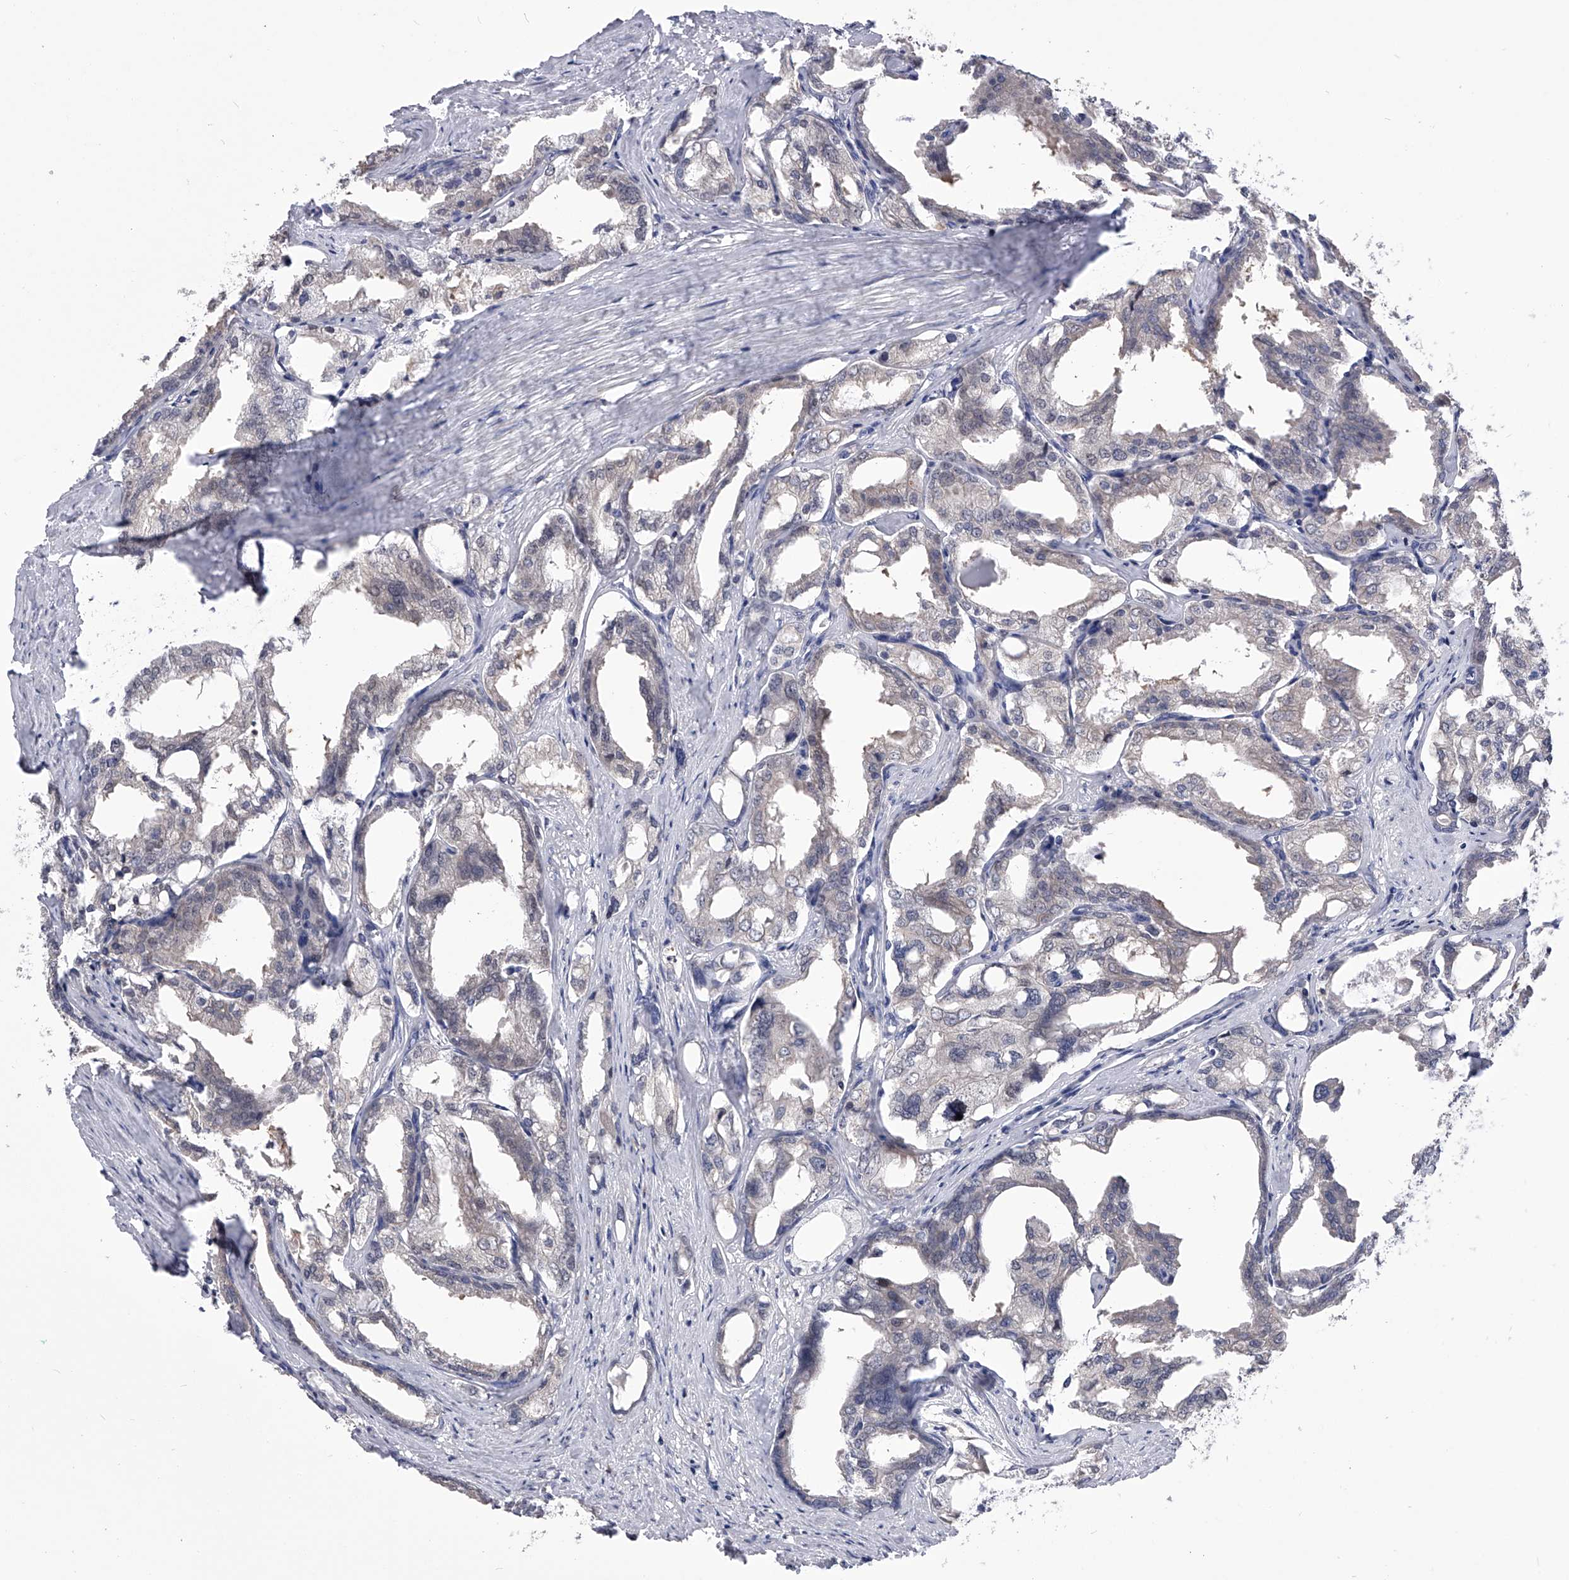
{"staining": {"intensity": "negative", "quantity": "none", "location": "none"}, "tissue": "prostate cancer", "cell_type": "Tumor cells", "image_type": "cancer", "snomed": [{"axis": "morphology", "description": "Adenocarcinoma, High grade"}, {"axis": "topography", "description": "Prostate"}], "caption": "Immunohistochemistry image of neoplastic tissue: prostate cancer (adenocarcinoma (high-grade)) stained with DAB exhibits no significant protein positivity in tumor cells.", "gene": "PAN3", "patient": {"sex": "male", "age": 50}}